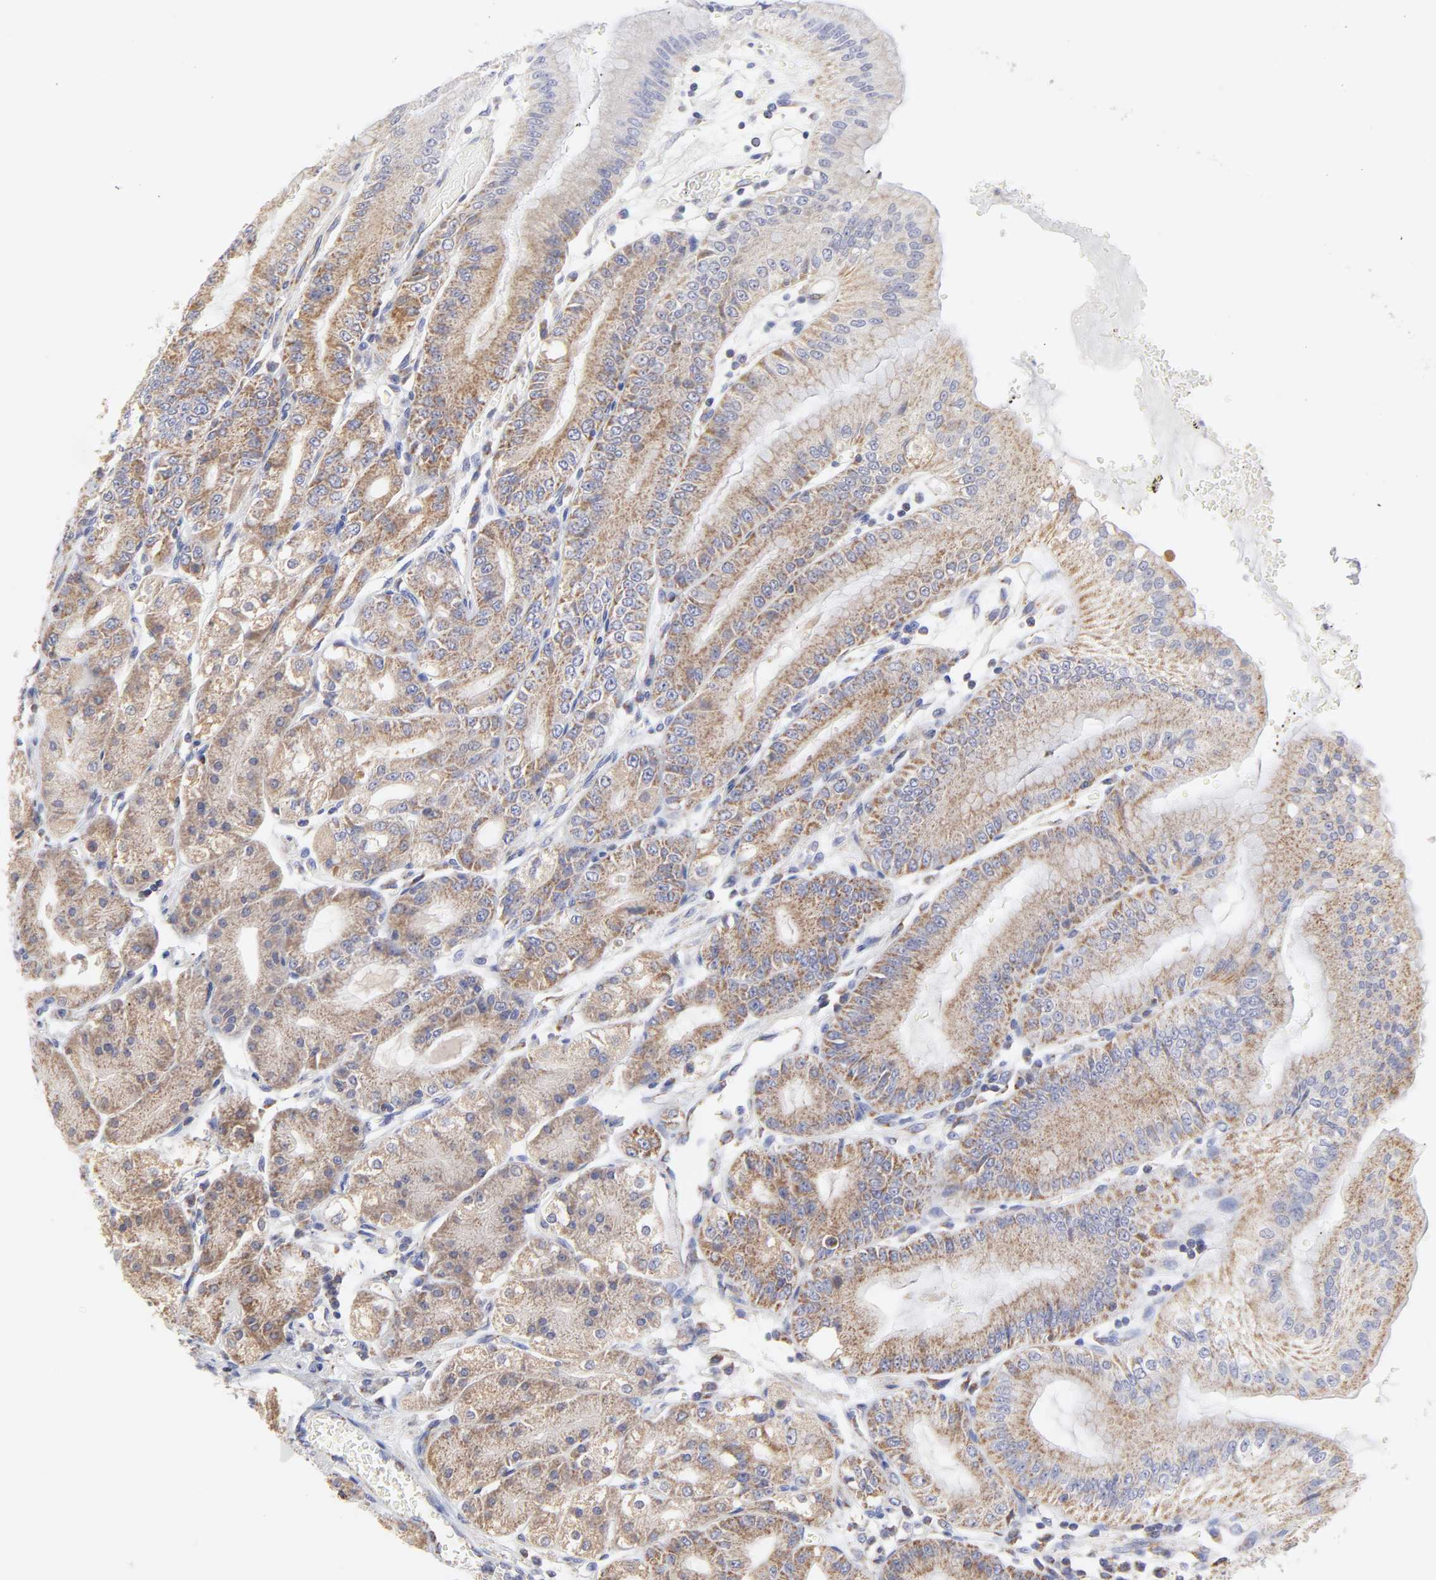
{"staining": {"intensity": "moderate", "quantity": ">75%", "location": "cytoplasmic/membranous"}, "tissue": "stomach", "cell_type": "Glandular cells", "image_type": "normal", "snomed": [{"axis": "morphology", "description": "Normal tissue, NOS"}, {"axis": "topography", "description": "Stomach, lower"}], "caption": "High-power microscopy captured an IHC histopathology image of benign stomach, revealing moderate cytoplasmic/membranous expression in approximately >75% of glandular cells.", "gene": "SSBP1", "patient": {"sex": "male", "age": 71}}